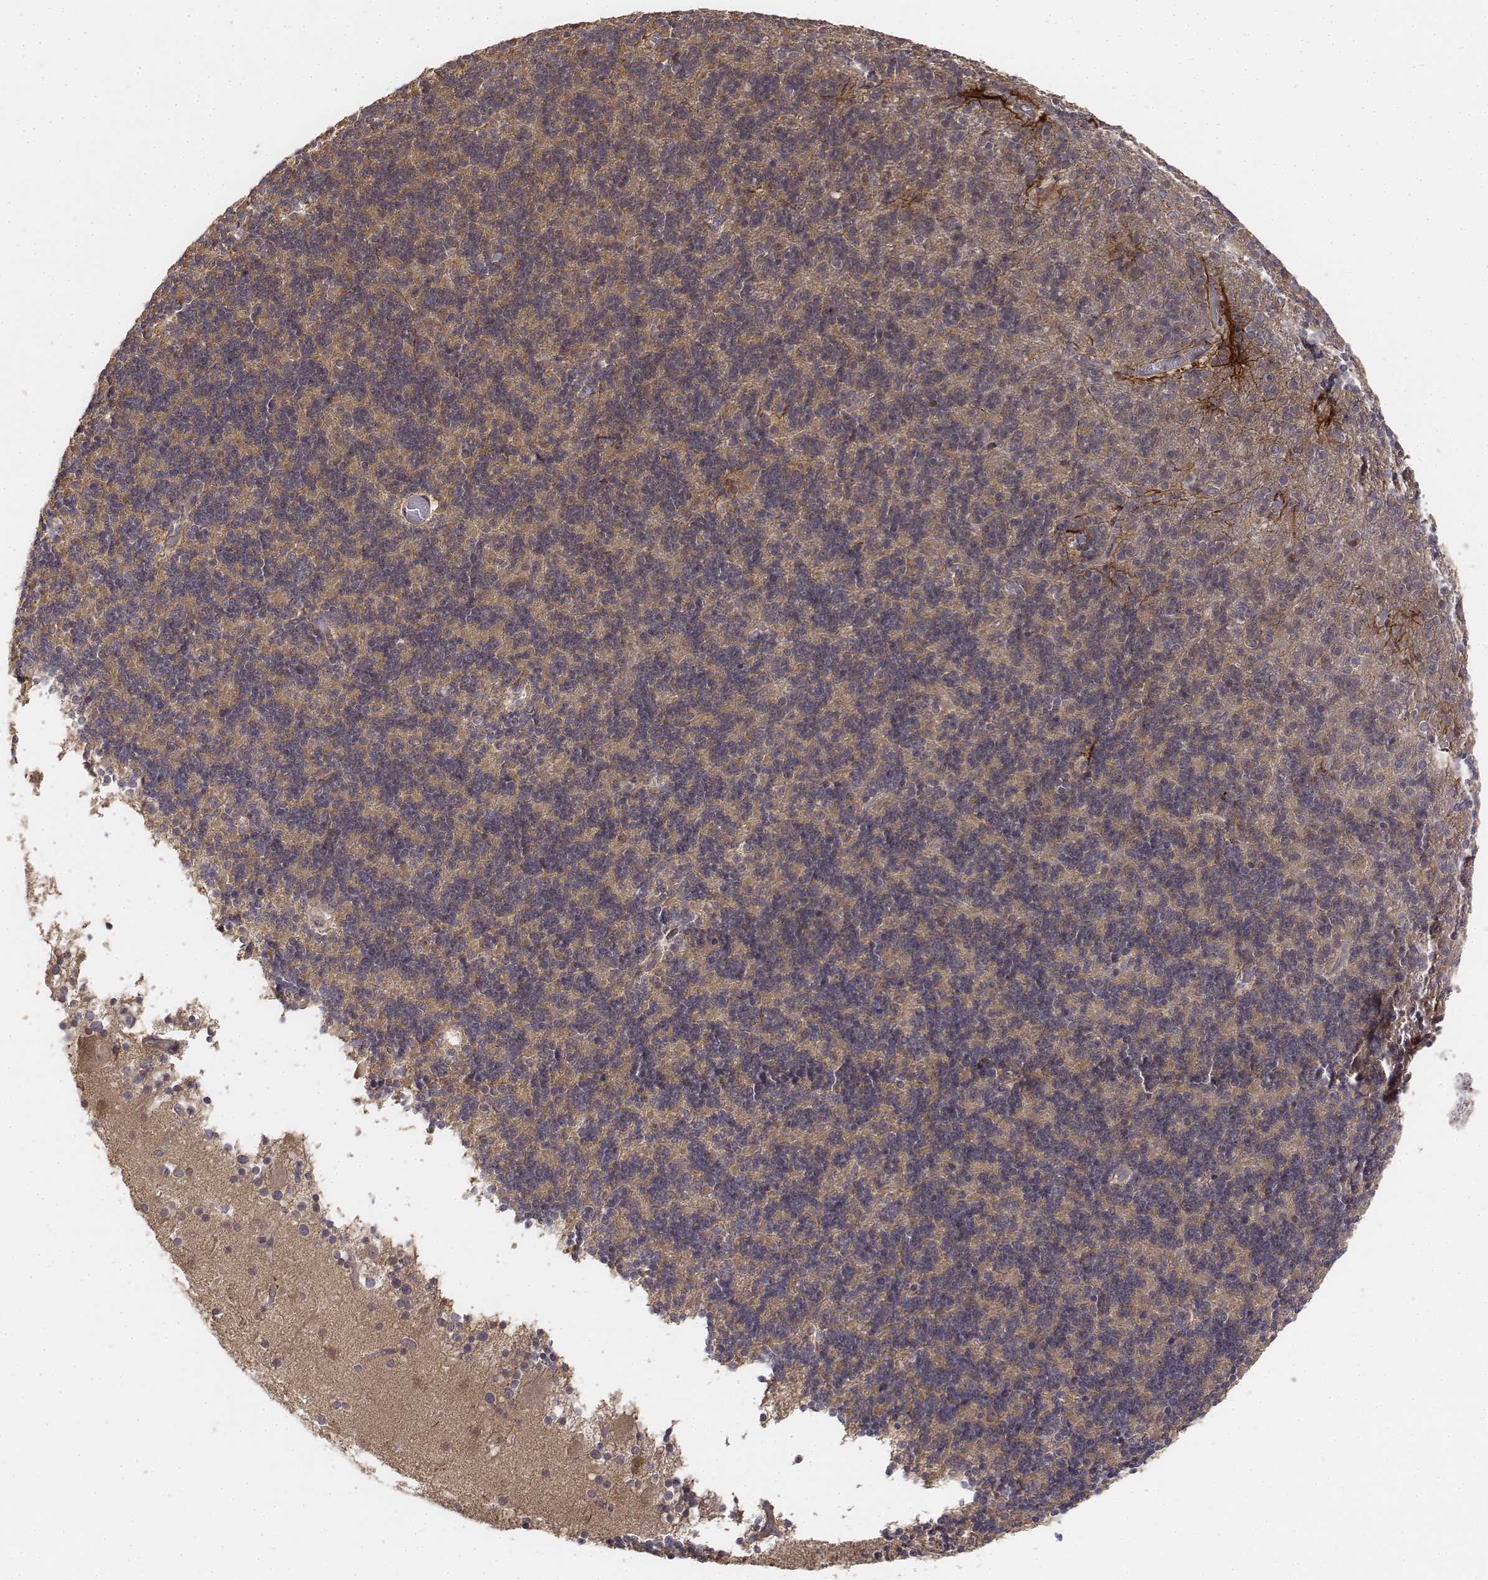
{"staining": {"intensity": "weak", "quantity": ">75%", "location": "cytoplasmic/membranous"}, "tissue": "cerebellum", "cell_type": "Cells in granular layer", "image_type": "normal", "snomed": [{"axis": "morphology", "description": "Normal tissue, NOS"}, {"axis": "topography", "description": "Cerebellum"}], "caption": "About >75% of cells in granular layer in normal cerebellum show weak cytoplasmic/membranous protein expression as visualized by brown immunohistochemical staining.", "gene": "FBXO21", "patient": {"sex": "male", "age": 70}}